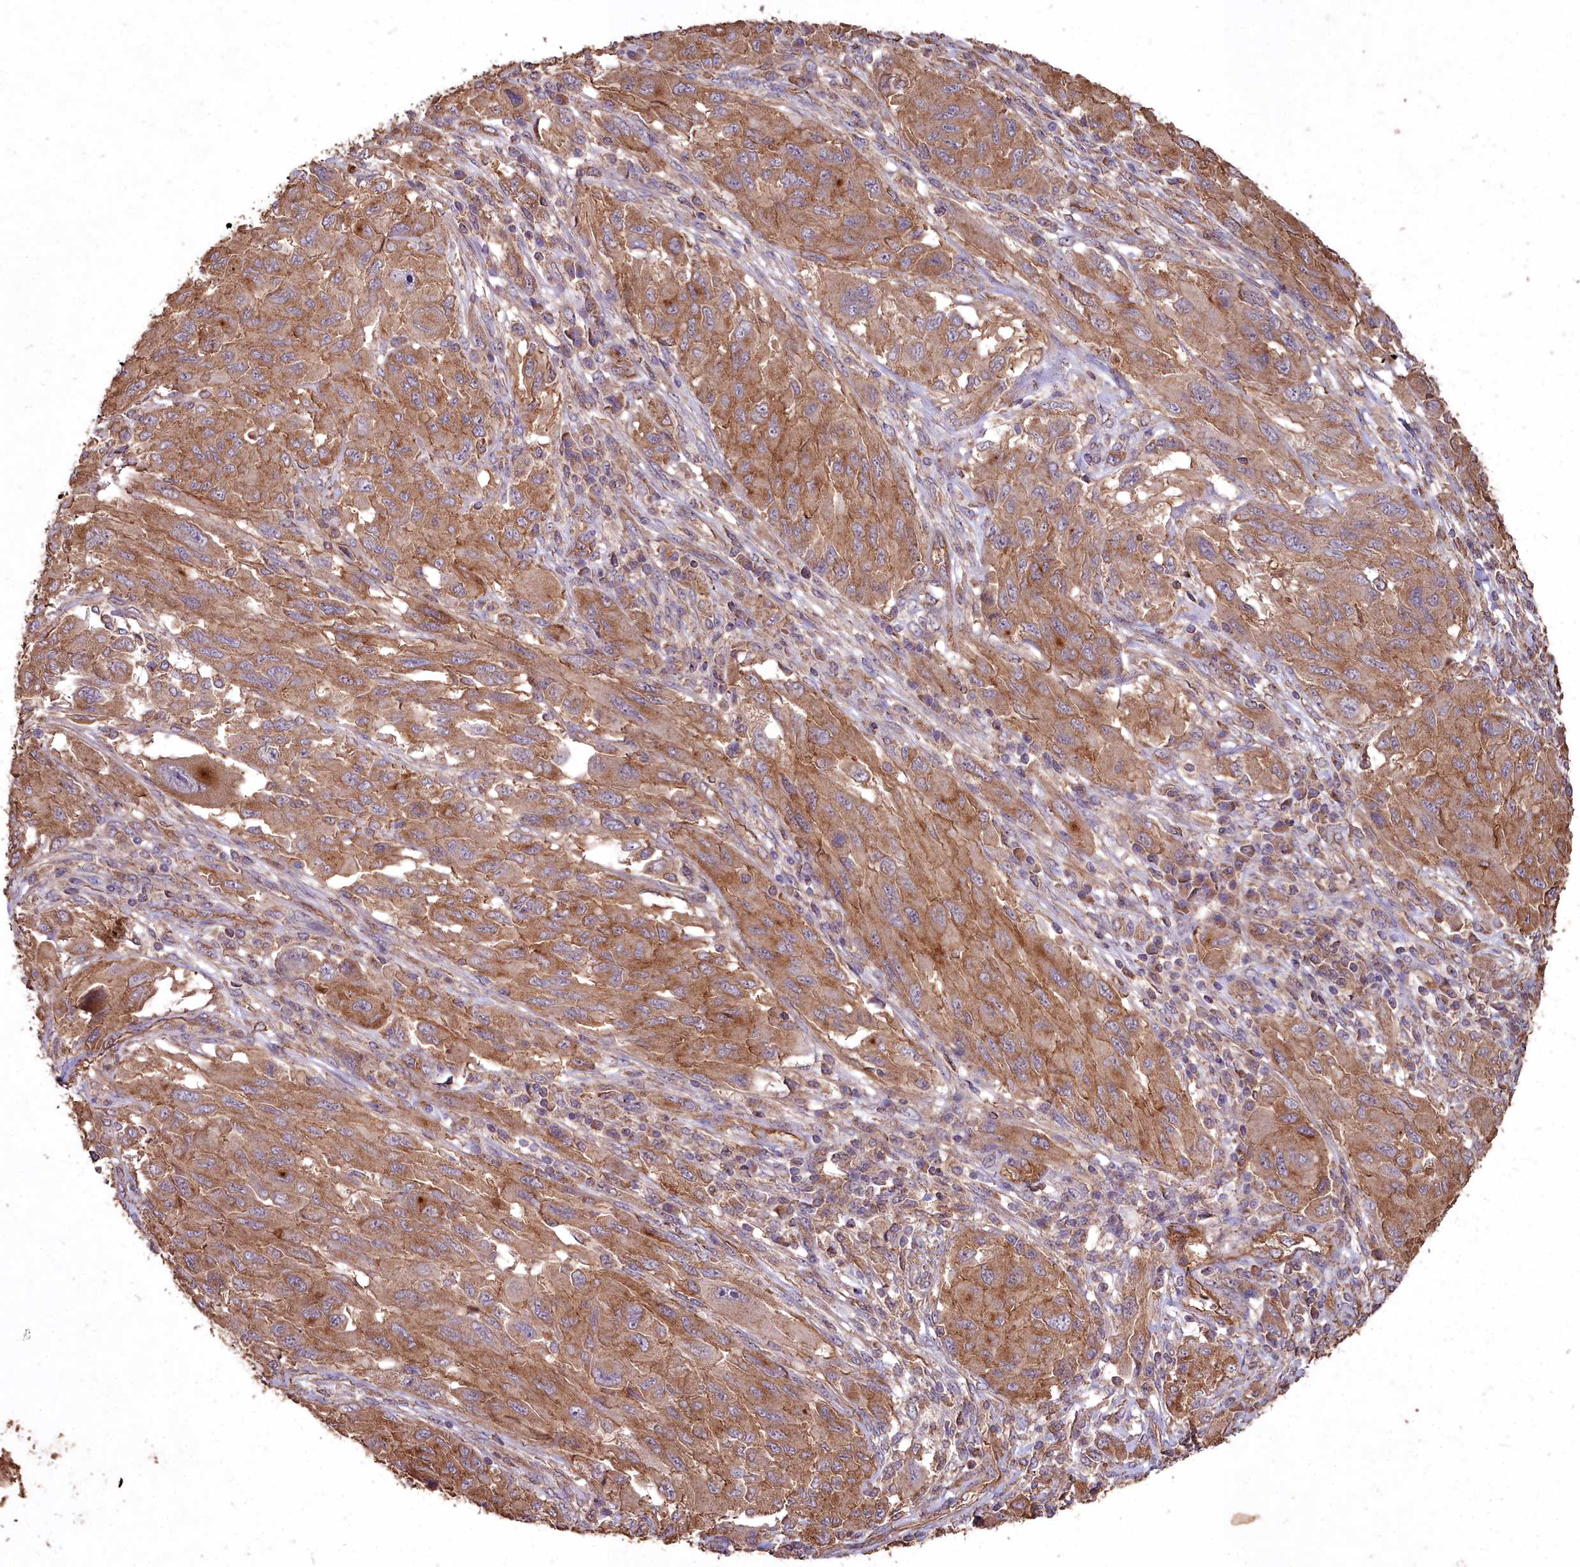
{"staining": {"intensity": "moderate", "quantity": ">75%", "location": "cytoplasmic/membranous"}, "tissue": "melanoma", "cell_type": "Tumor cells", "image_type": "cancer", "snomed": [{"axis": "morphology", "description": "Malignant melanoma, NOS"}, {"axis": "topography", "description": "Skin"}], "caption": "DAB immunohistochemical staining of malignant melanoma reveals moderate cytoplasmic/membranous protein expression in about >75% of tumor cells. (DAB IHC, brown staining for protein, blue staining for nuclei).", "gene": "CEMIP2", "patient": {"sex": "female", "age": 91}}